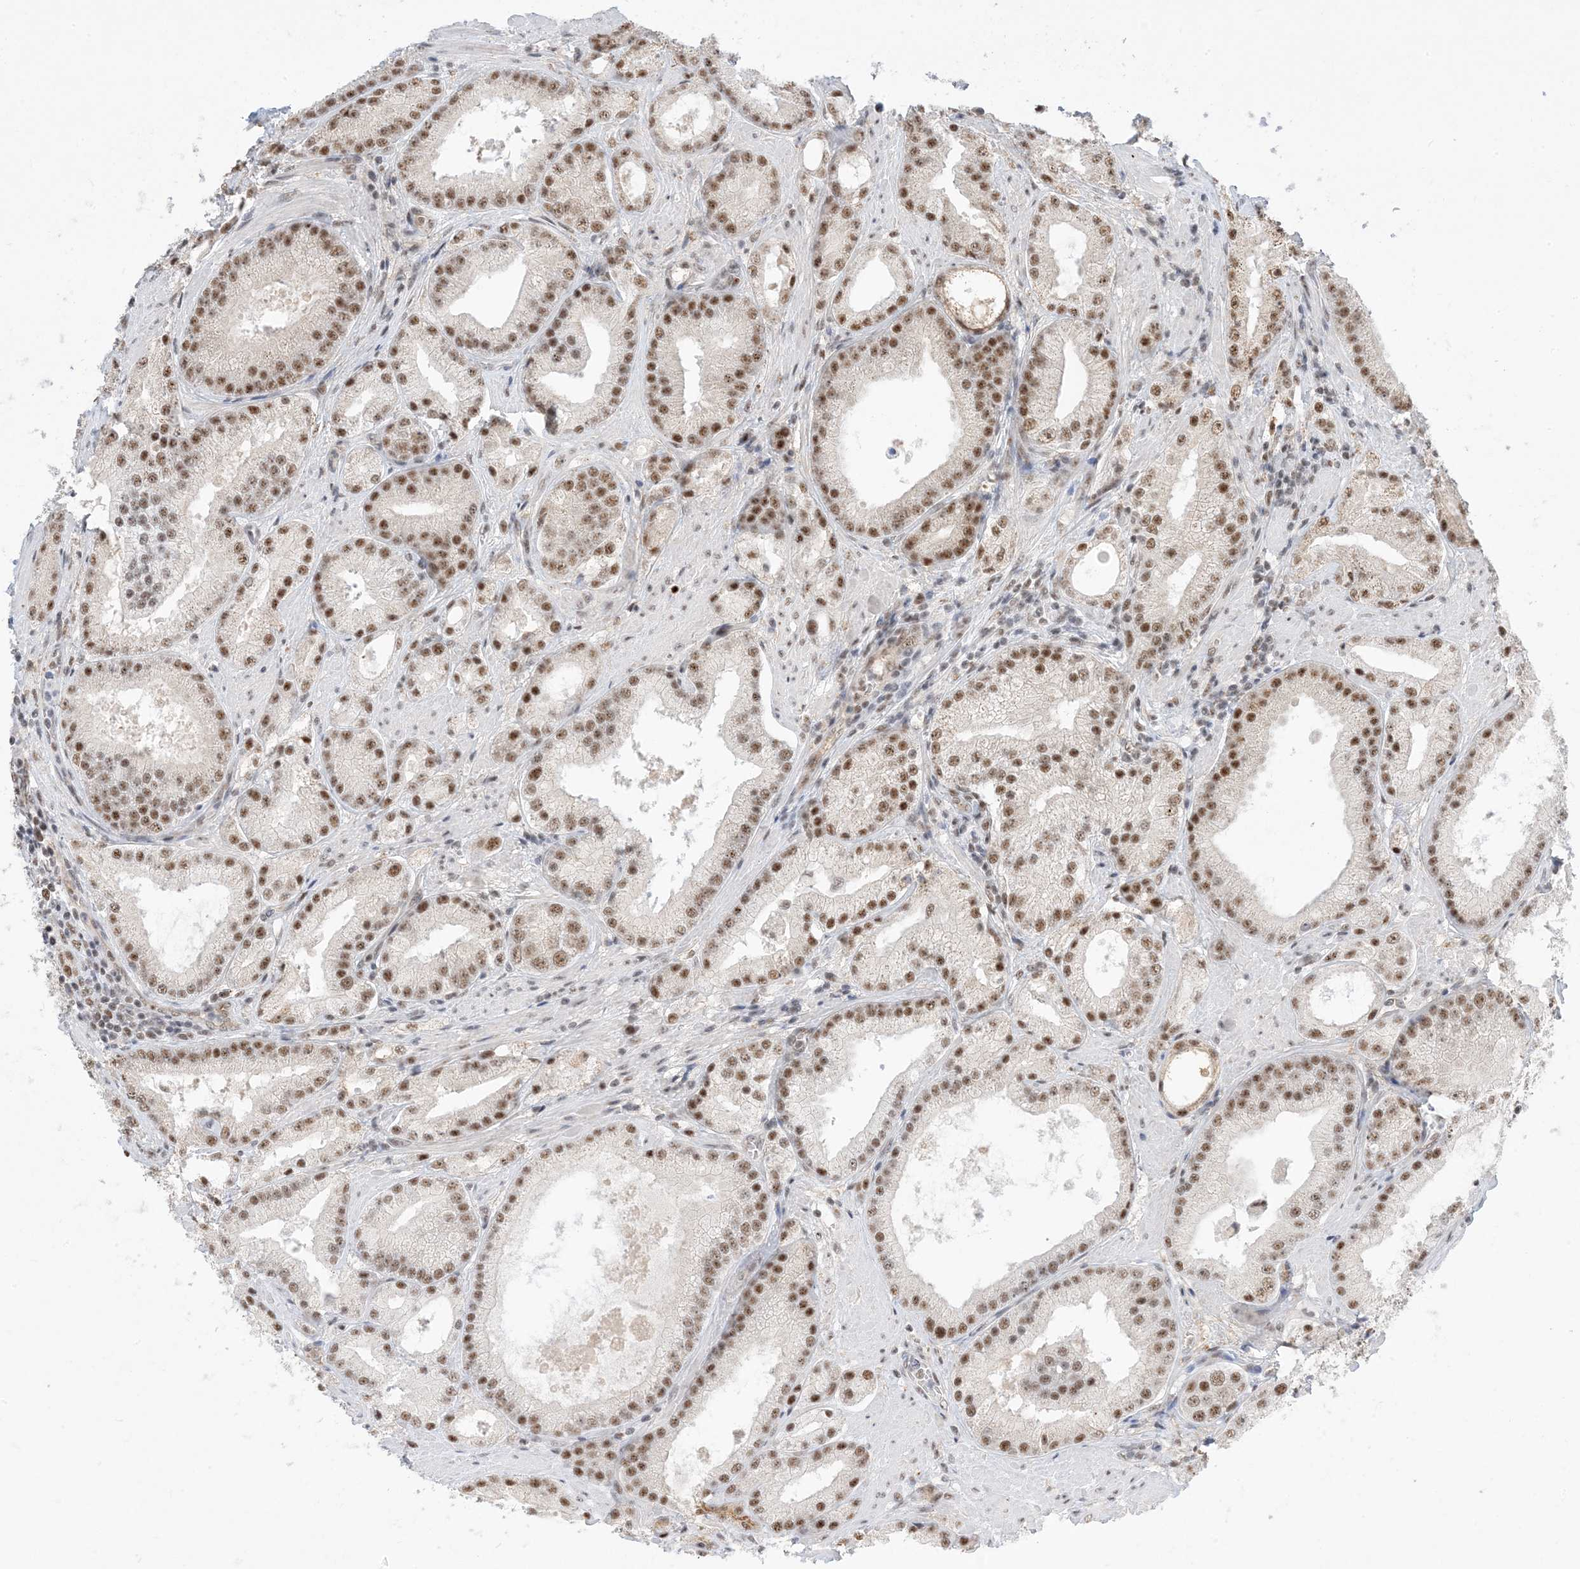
{"staining": {"intensity": "moderate", "quantity": ">75%", "location": "nuclear"}, "tissue": "prostate cancer", "cell_type": "Tumor cells", "image_type": "cancer", "snomed": [{"axis": "morphology", "description": "Adenocarcinoma, Low grade"}, {"axis": "topography", "description": "Prostate"}], "caption": "Tumor cells display medium levels of moderate nuclear staining in about >75% of cells in human prostate cancer. The staining was performed using DAB to visualize the protein expression in brown, while the nuclei were stained in blue with hematoxylin (Magnification: 20x).", "gene": "SF3A3", "patient": {"sex": "male", "age": 67}}